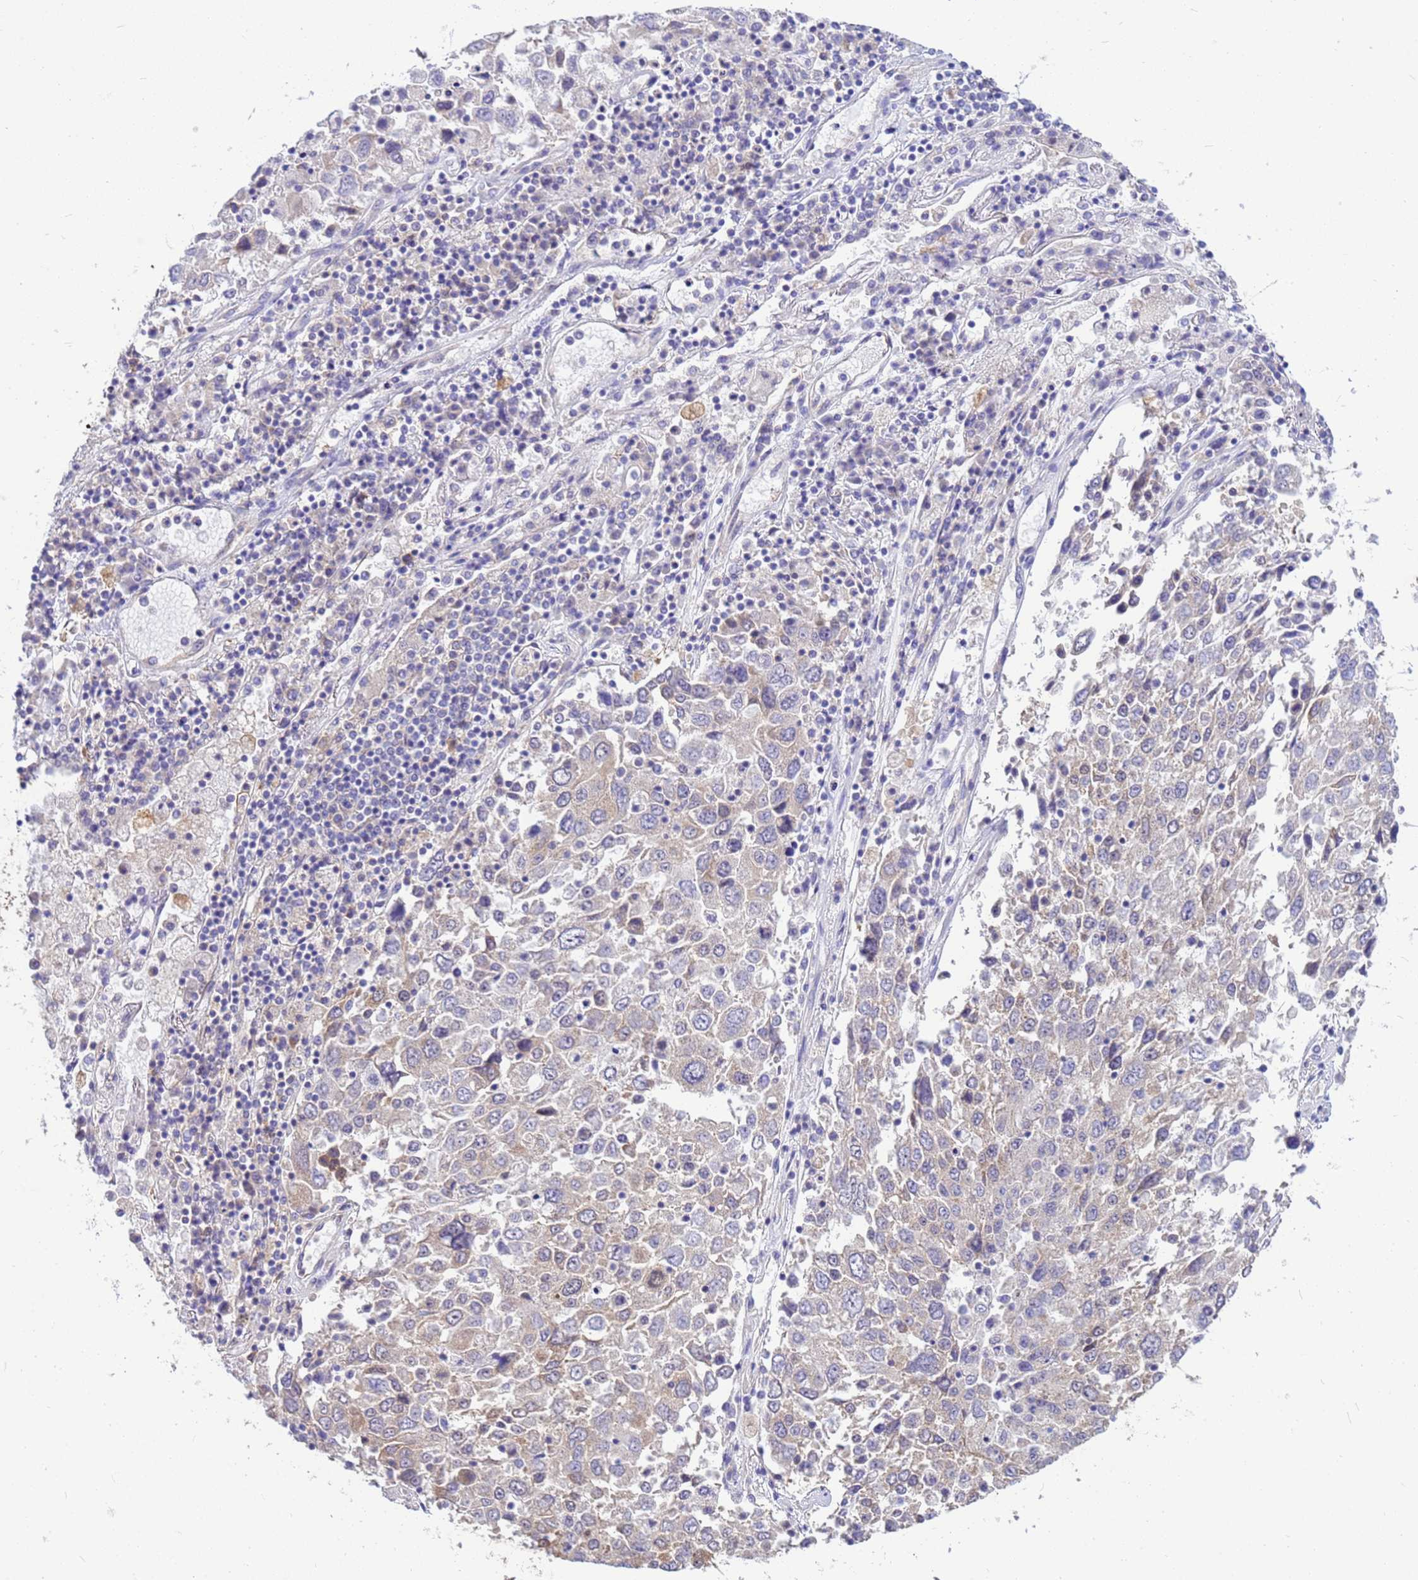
{"staining": {"intensity": "weak", "quantity": "25%-75%", "location": "cytoplasmic/membranous"}, "tissue": "lung cancer", "cell_type": "Tumor cells", "image_type": "cancer", "snomed": [{"axis": "morphology", "description": "Squamous cell carcinoma, NOS"}, {"axis": "topography", "description": "Lung"}], "caption": "Lung cancer (squamous cell carcinoma) stained with immunohistochemistry demonstrates weak cytoplasmic/membranous staining in approximately 25%-75% of tumor cells. Nuclei are stained in blue.", "gene": "TUBB1", "patient": {"sex": "male", "age": 65}}